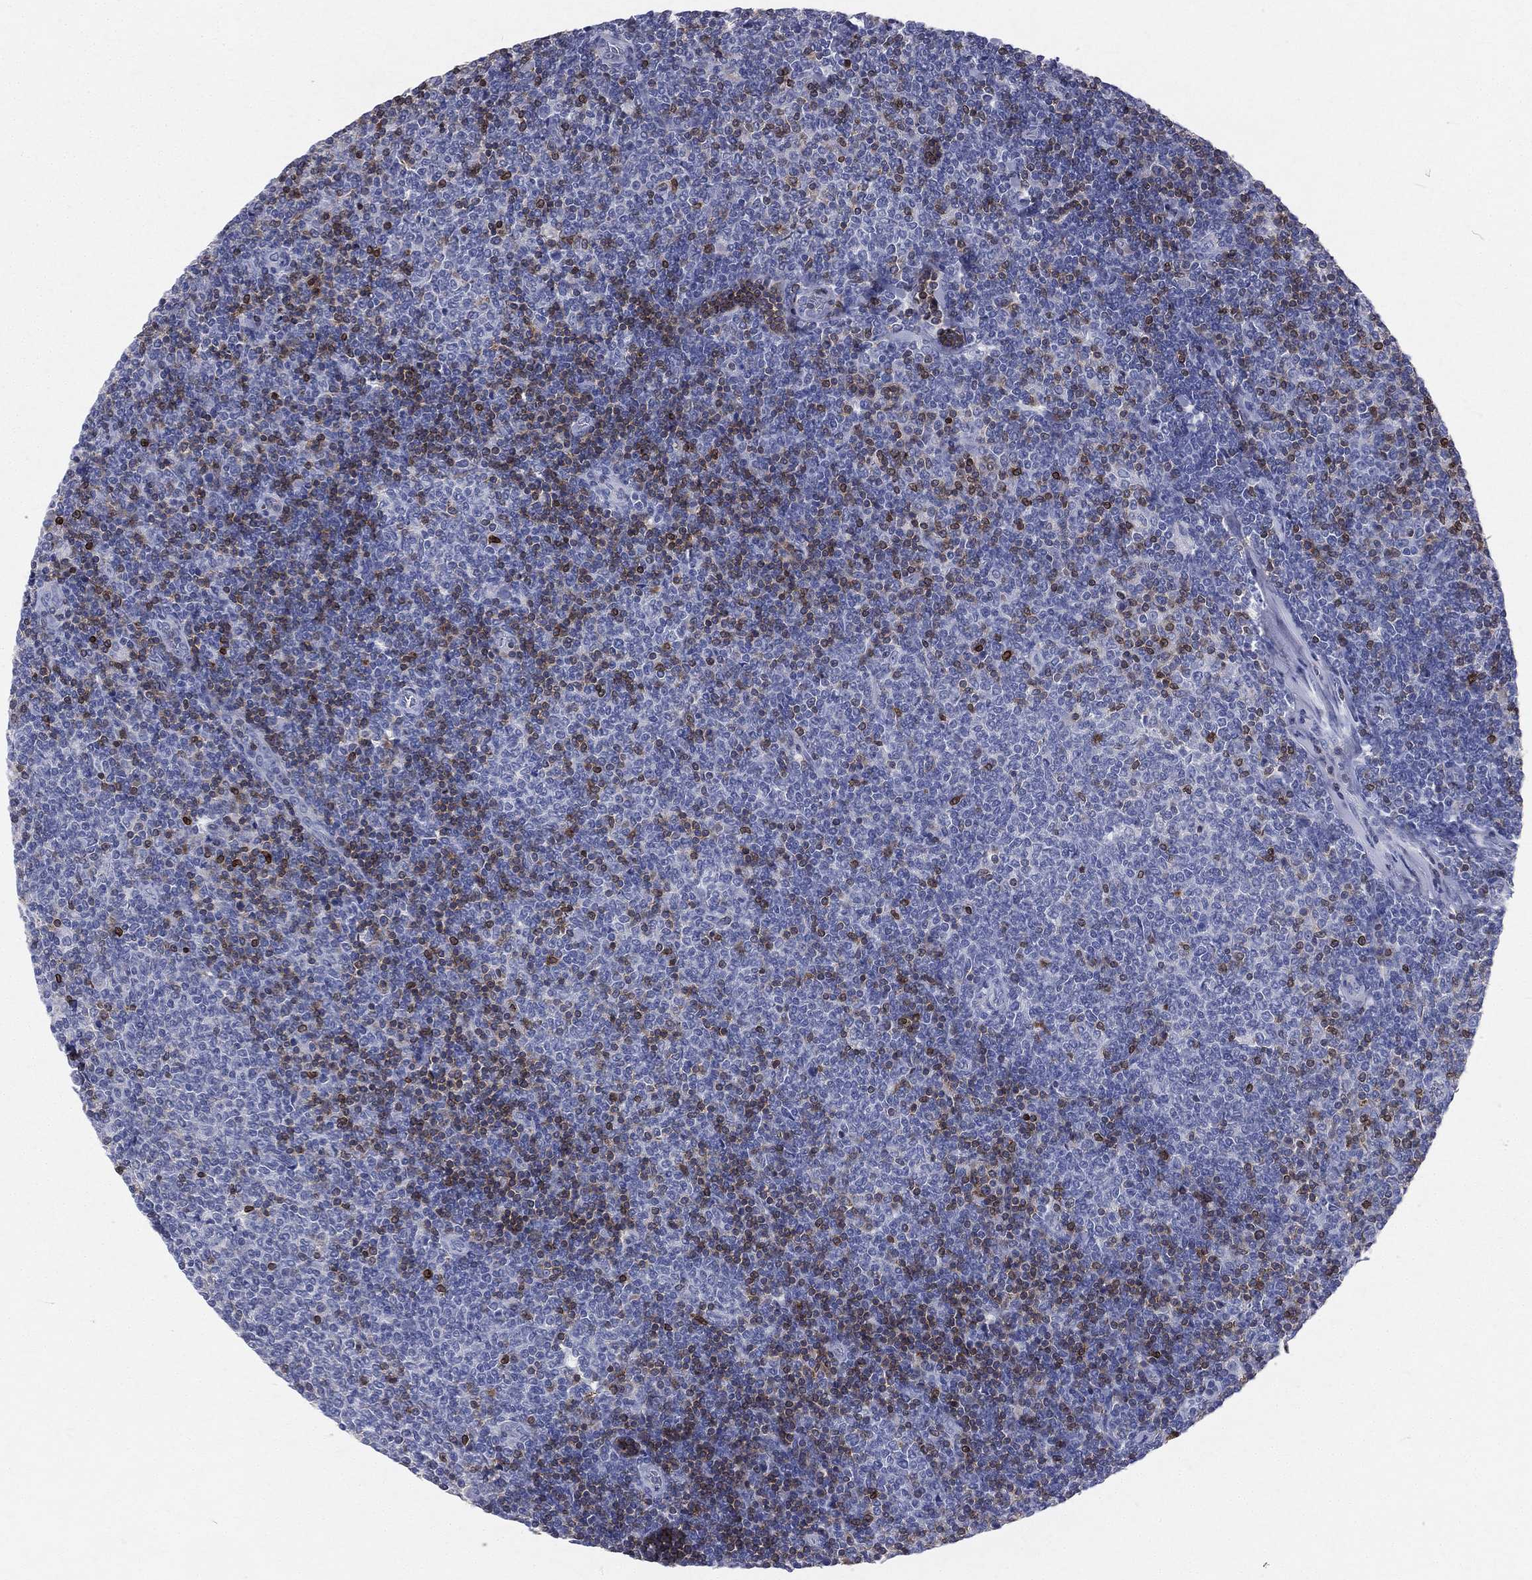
{"staining": {"intensity": "negative", "quantity": "none", "location": "none"}, "tissue": "lymphoma", "cell_type": "Tumor cells", "image_type": "cancer", "snomed": [{"axis": "morphology", "description": "Malignant lymphoma, non-Hodgkin's type, Low grade"}, {"axis": "topography", "description": "Lymph node"}], "caption": "Immunohistochemistry of human low-grade malignant lymphoma, non-Hodgkin's type shows no positivity in tumor cells.", "gene": "CD3D", "patient": {"sex": "male", "age": 52}}